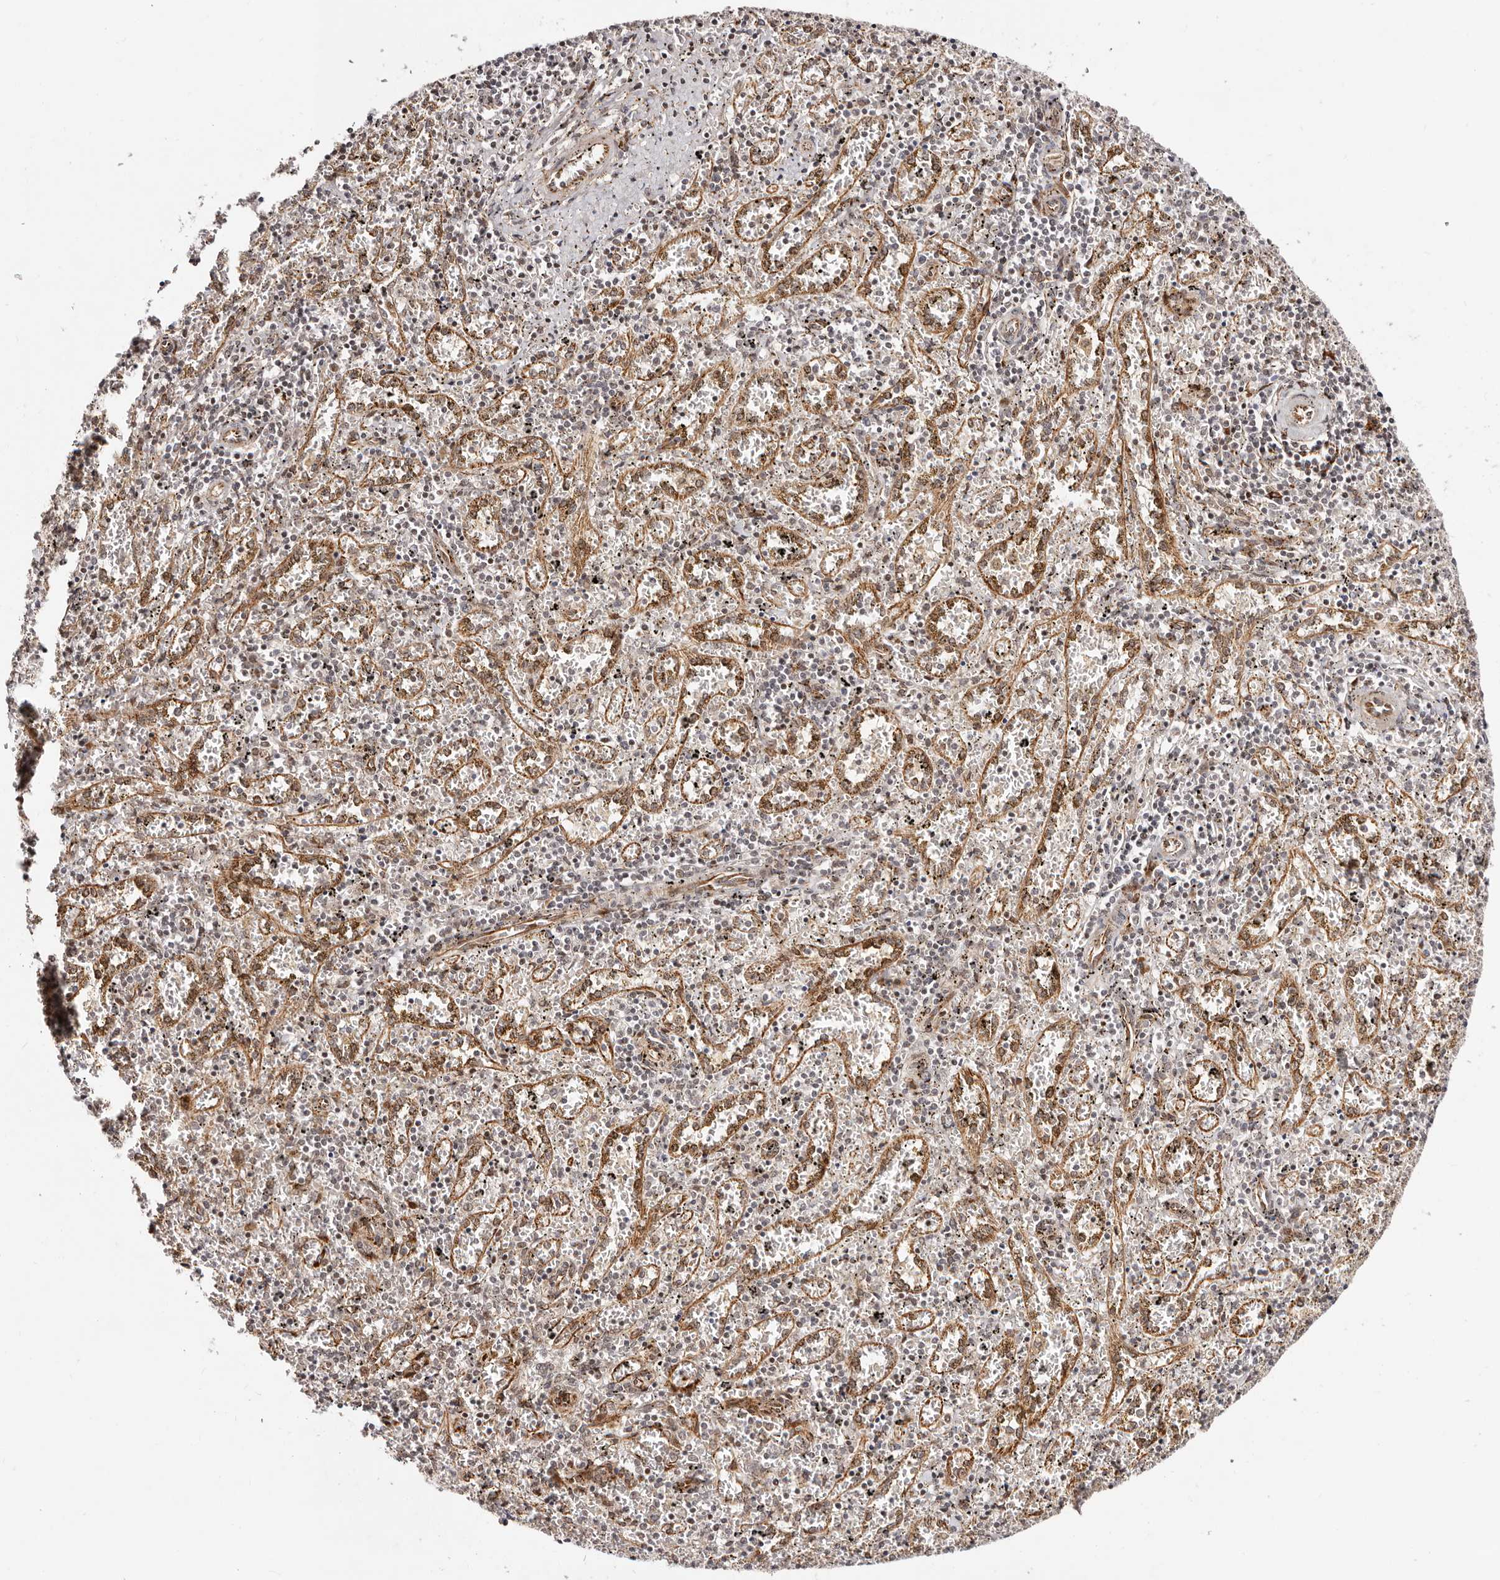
{"staining": {"intensity": "negative", "quantity": "none", "location": "none"}, "tissue": "spleen", "cell_type": "Cells in red pulp", "image_type": "normal", "snomed": [{"axis": "morphology", "description": "Normal tissue, NOS"}, {"axis": "topography", "description": "Spleen"}], "caption": "Cells in red pulp show no significant protein expression in benign spleen. (Stains: DAB IHC with hematoxylin counter stain, Microscopy: brightfield microscopy at high magnification).", "gene": "BCL2L15", "patient": {"sex": "male", "age": 11}}